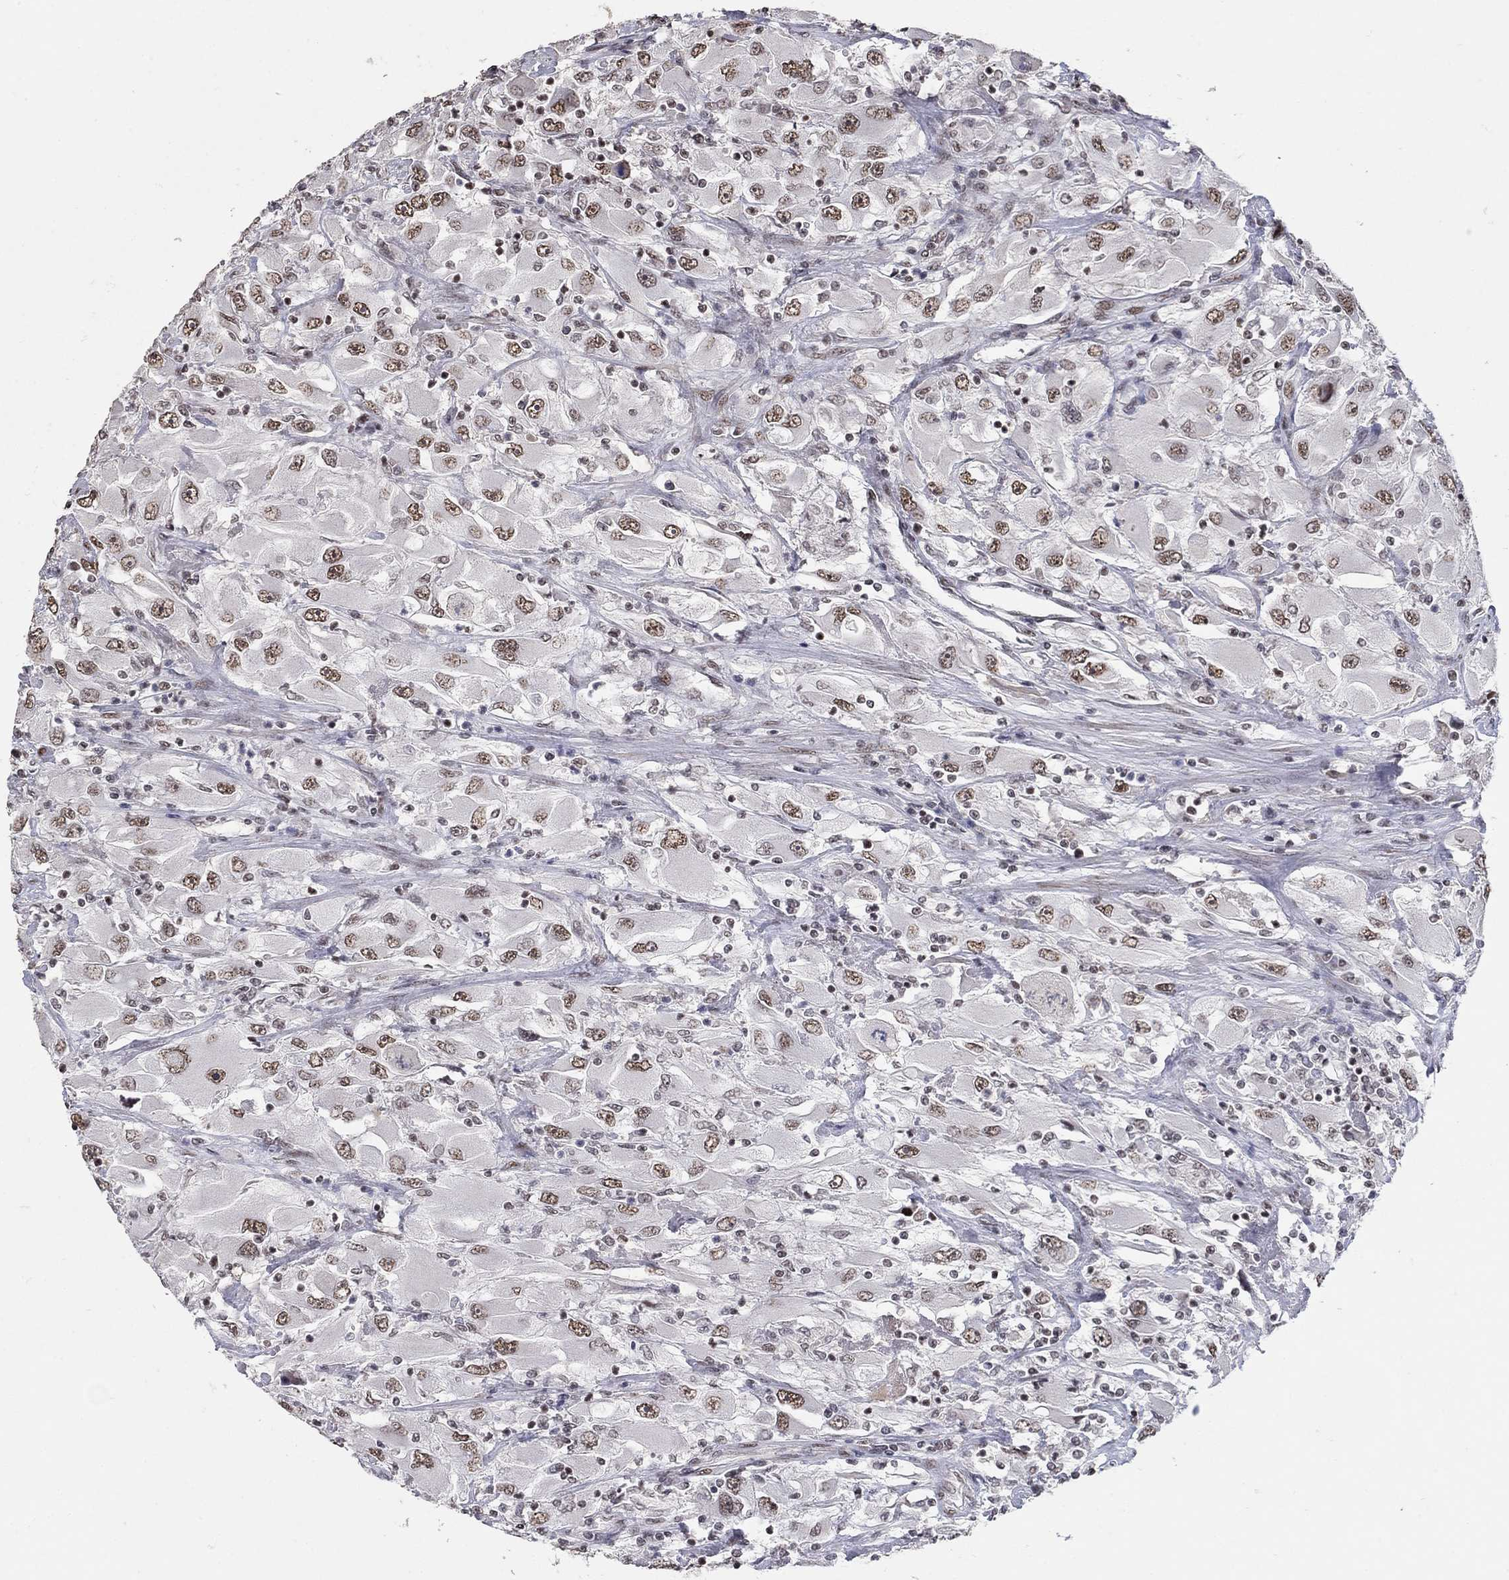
{"staining": {"intensity": "moderate", "quantity": ">75%", "location": "nuclear"}, "tissue": "renal cancer", "cell_type": "Tumor cells", "image_type": "cancer", "snomed": [{"axis": "morphology", "description": "Adenocarcinoma, NOS"}, {"axis": "topography", "description": "Kidney"}], "caption": "Immunohistochemical staining of human renal adenocarcinoma reveals medium levels of moderate nuclear expression in approximately >75% of tumor cells.", "gene": "PNISR", "patient": {"sex": "female", "age": 52}}